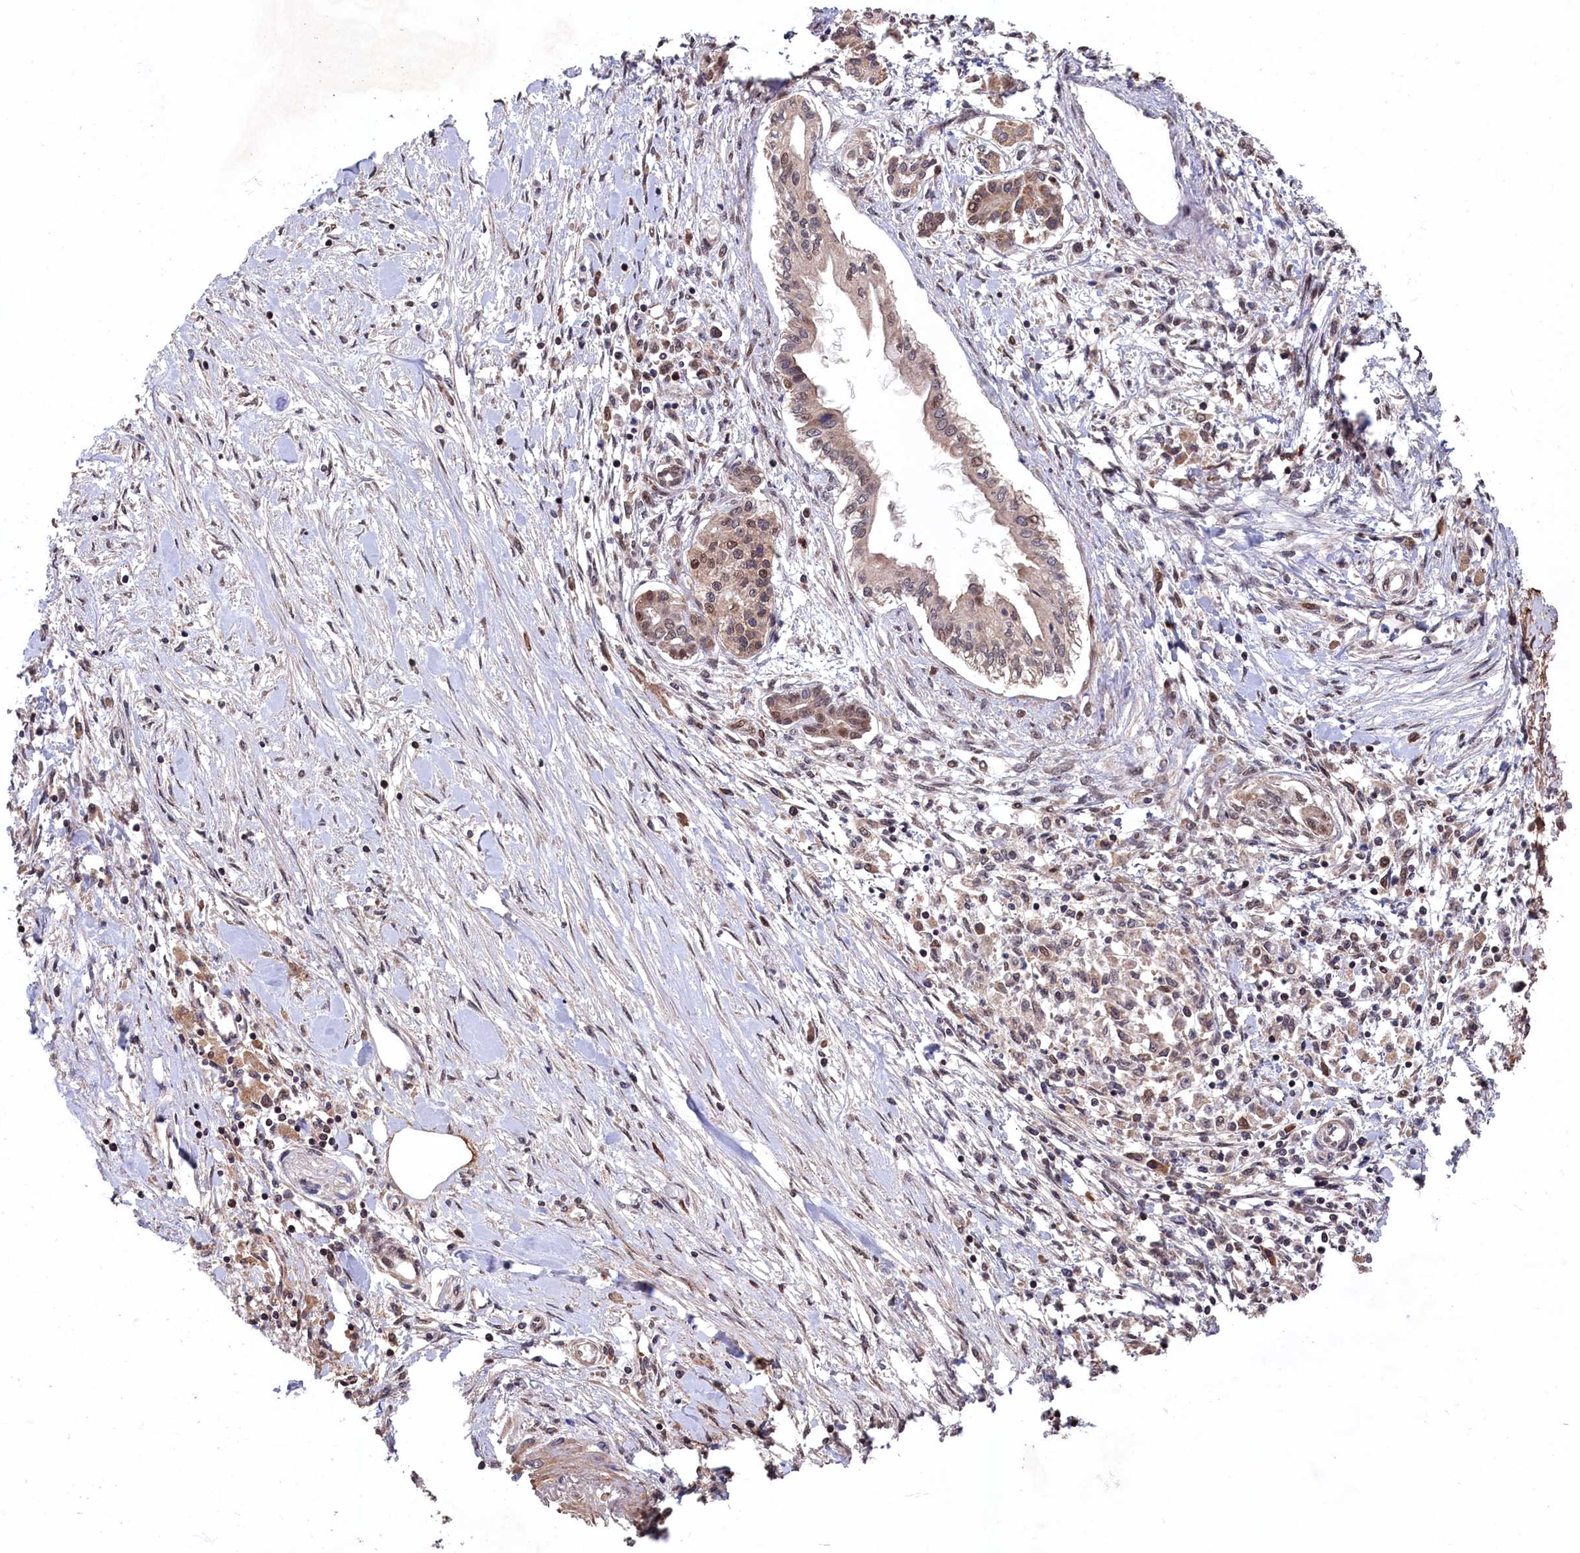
{"staining": {"intensity": "moderate", "quantity": ">75%", "location": "cytoplasmic/membranous,nuclear"}, "tissue": "pancreatic cancer", "cell_type": "Tumor cells", "image_type": "cancer", "snomed": [{"axis": "morphology", "description": "Normal tissue, NOS"}, {"axis": "morphology", "description": "Adenocarcinoma, NOS"}, {"axis": "topography", "description": "Pancreas"}], "caption": "A brown stain labels moderate cytoplasmic/membranous and nuclear expression of a protein in human pancreatic cancer tumor cells. The staining was performed using DAB (3,3'-diaminobenzidine), with brown indicating positive protein expression. Nuclei are stained blue with hematoxylin.", "gene": "CLPX", "patient": {"sex": "female", "age": 64}}